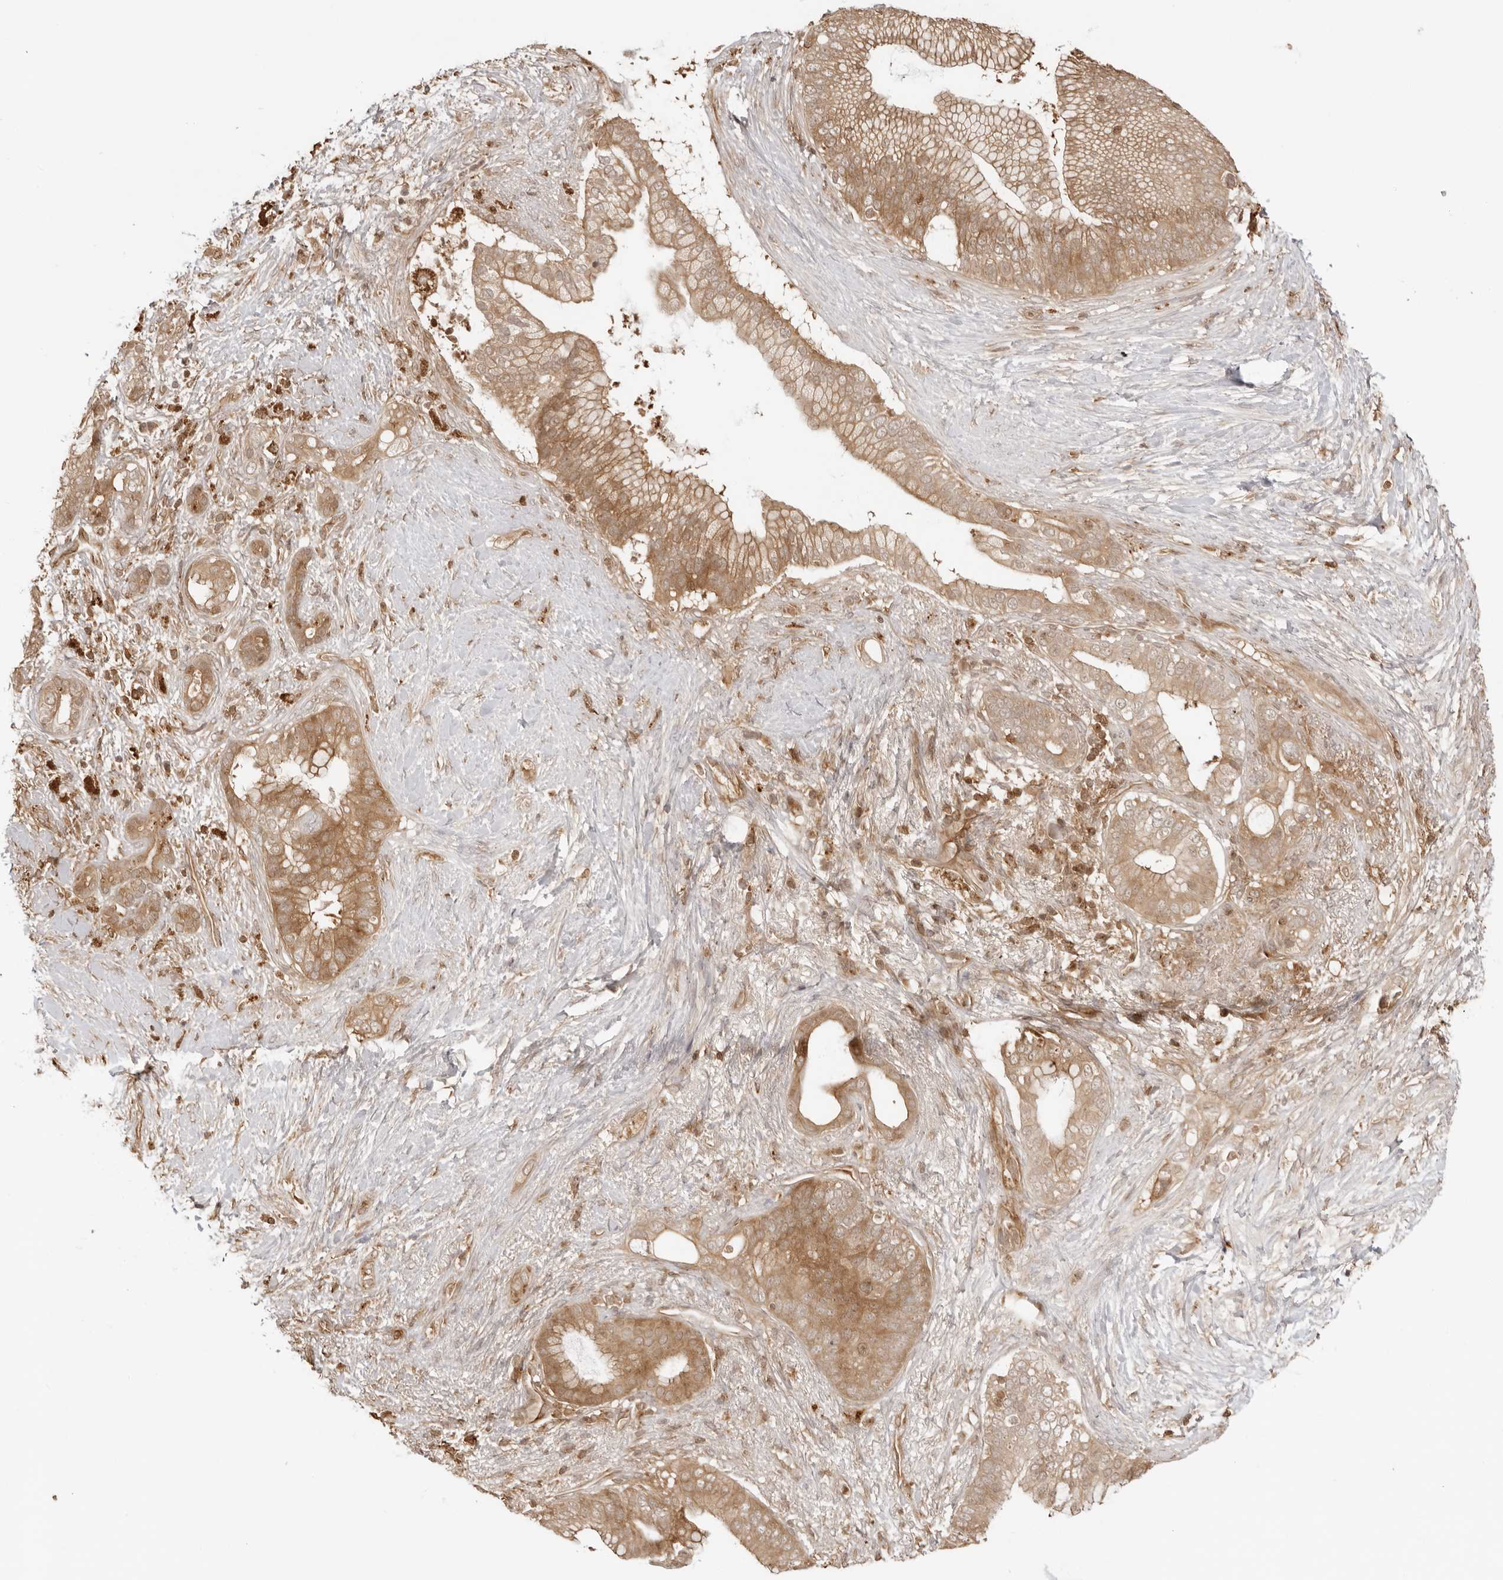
{"staining": {"intensity": "moderate", "quantity": ">75%", "location": "cytoplasmic/membranous"}, "tissue": "pancreatic cancer", "cell_type": "Tumor cells", "image_type": "cancer", "snomed": [{"axis": "morphology", "description": "Adenocarcinoma, NOS"}, {"axis": "topography", "description": "Pancreas"}], "caption": "Immunohistochemical staining of human pancreatic cancer (adenocarcinoma) shows medium levels of moderate cytoplasmic/membranous protein staining in approximately >75% of tumor cells. (IHC, brightfield microscopy, high magnification).", "gene": "IKBKE", "patient": {"sex": "male", "age": 53}}